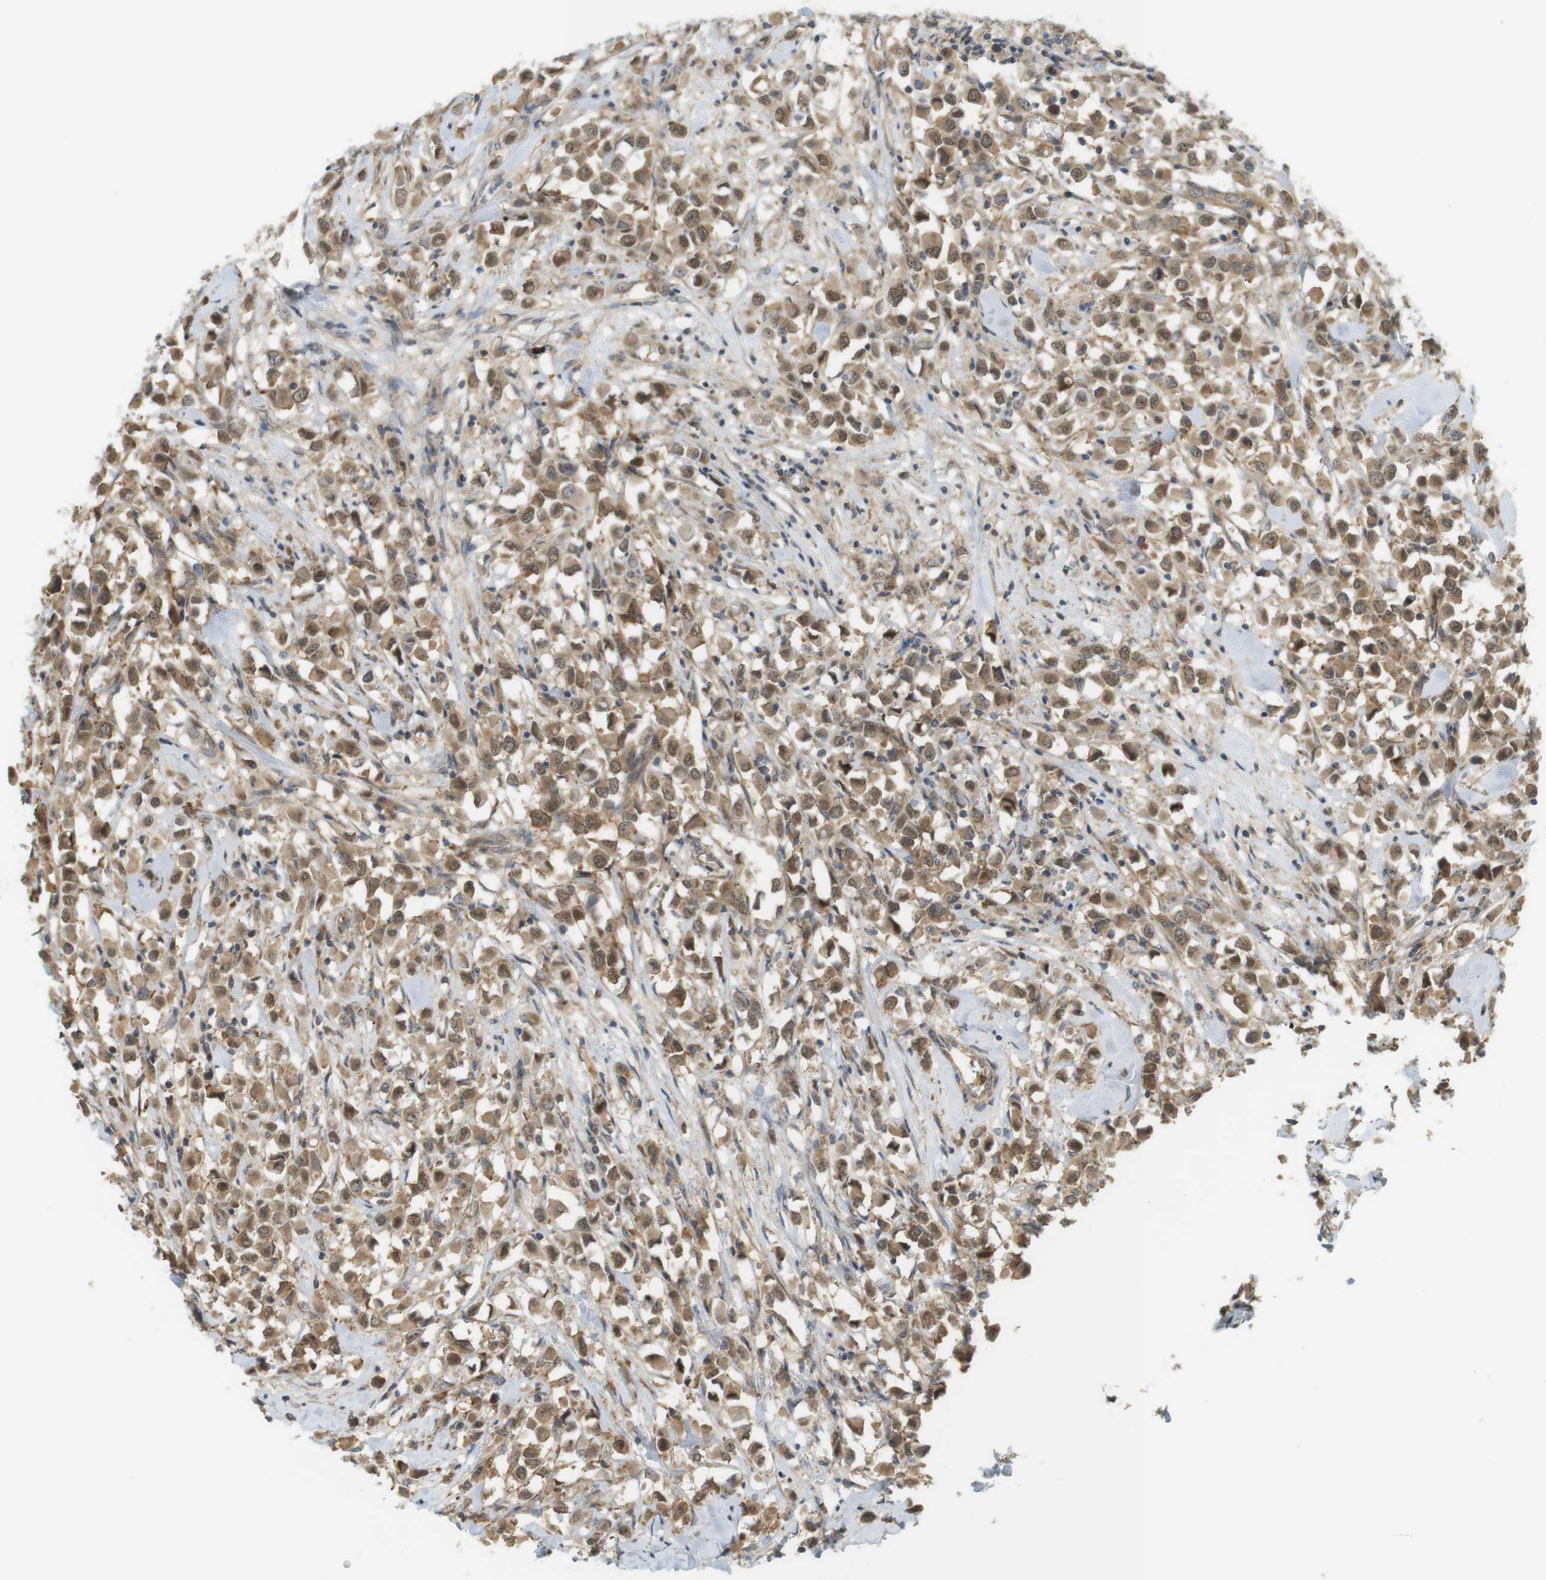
{"staining": {"intensity": "moderate", "quantity": ">75%", "location": "cytoplasmic/membranous,nuclear"}, "tissue": "breast cancer", "cell_type": "Tumor cells", "image_type": "cancer", "snomed": [{"axis": "morphology", "description": "Duct carcinoma"}, {"axis": "topography", "description": "Breast"}], "caption": "Immunohistochemical staining of breast infiltrating ductal carcinoma shows medium levels of moderate cytoplasmic/membranous and nuclear protein positivity in about >75% of tumor cells.", "gene": "PA2G4", "patient": {"sex": "female", "age": 61}}